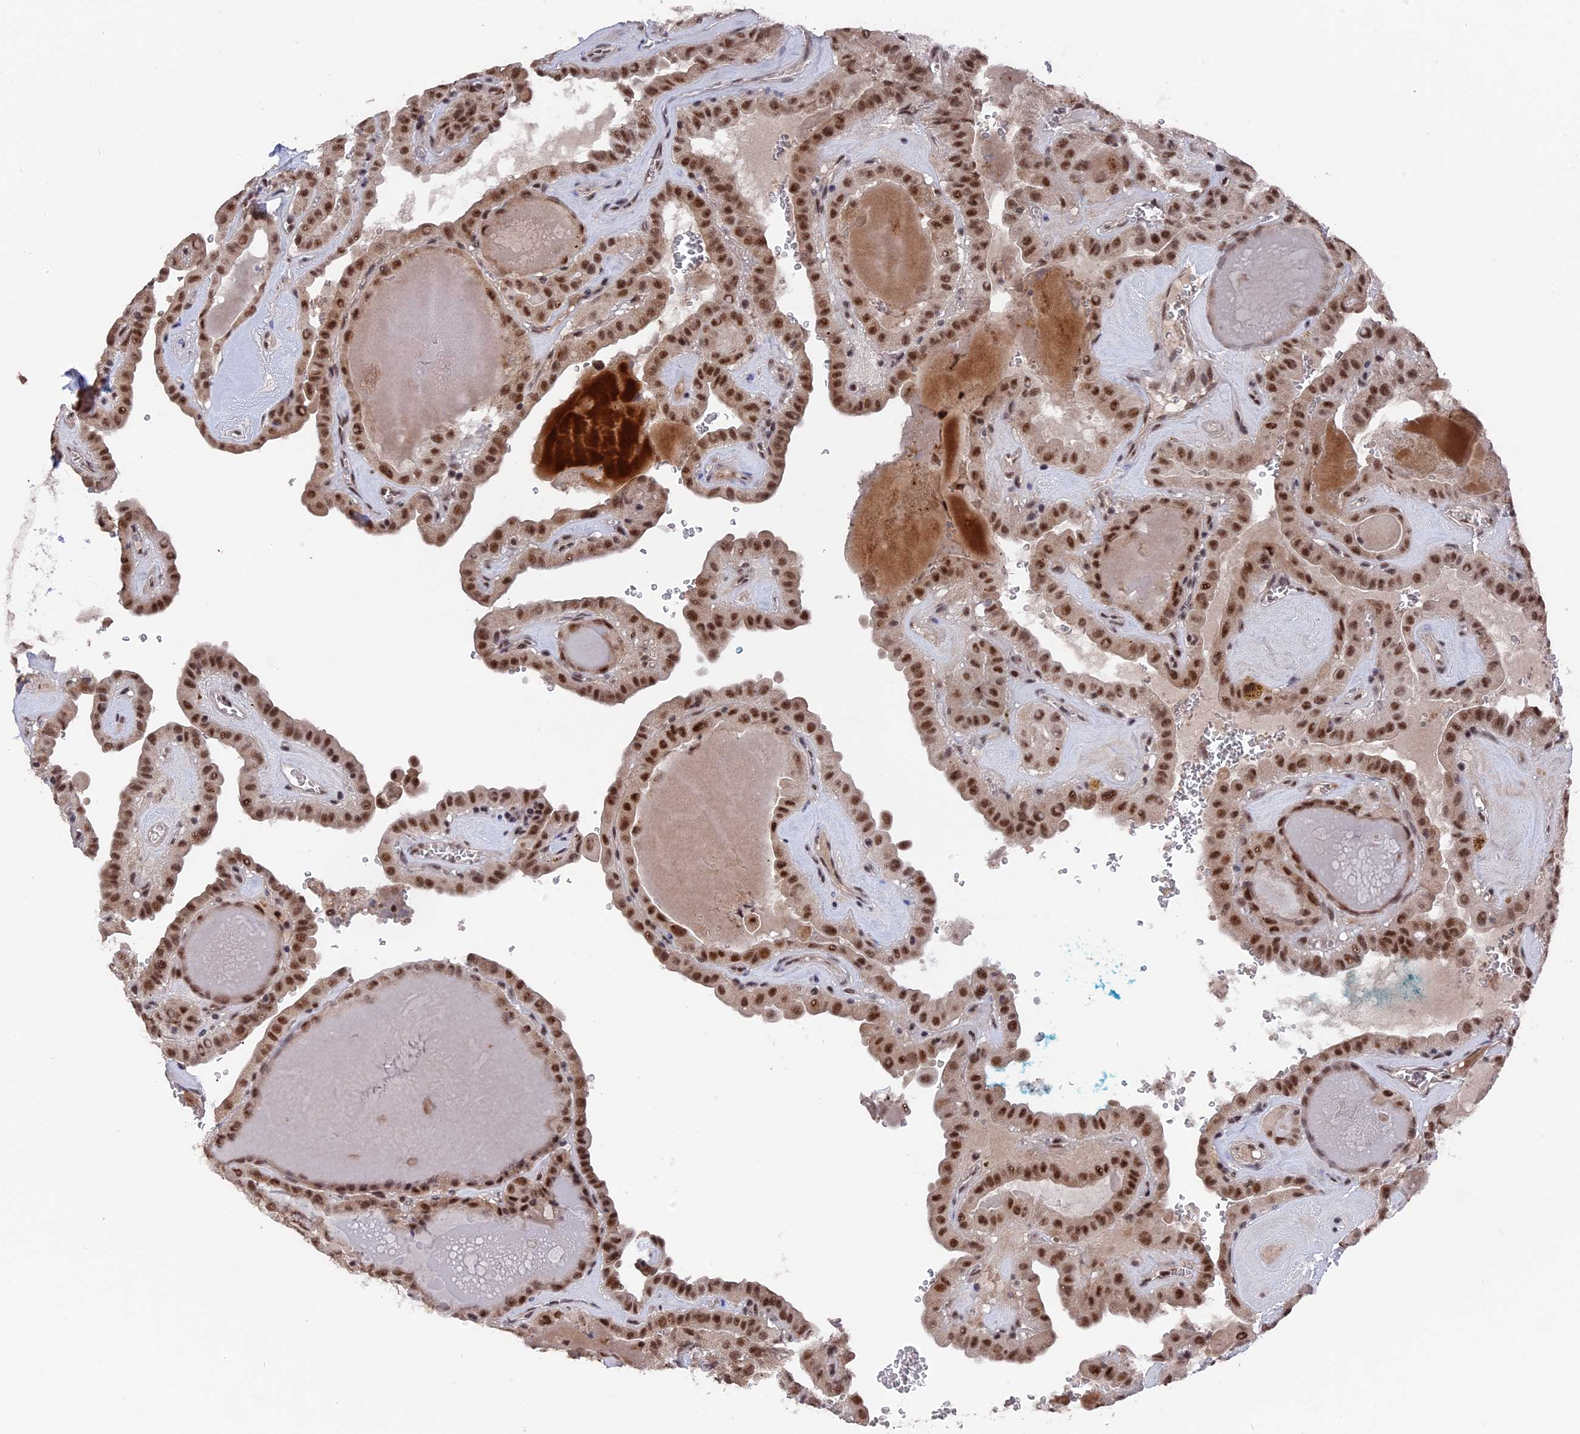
{"staining": {"intensity": "moderate", "quantity": ">75%", "location": "nuclear"}, "tissue": "thyroid cancer", "cell_type": "Tumor cells", "image_type": "cancer", "snomed": [{"axis": "morphology", "description": "Papillary adenocarcinoma, NOS"}, {"axis": "topography", "description": "Thyroid gland"}], "caption": "DAB immunohistochemical staining of papillary adenocarcinoma (thyroid) reveals moderate nuclear protein expression in about >75% of tumor cells.", "gene": "SF3A2", "patient": {"sex": "male", "age": 52}}